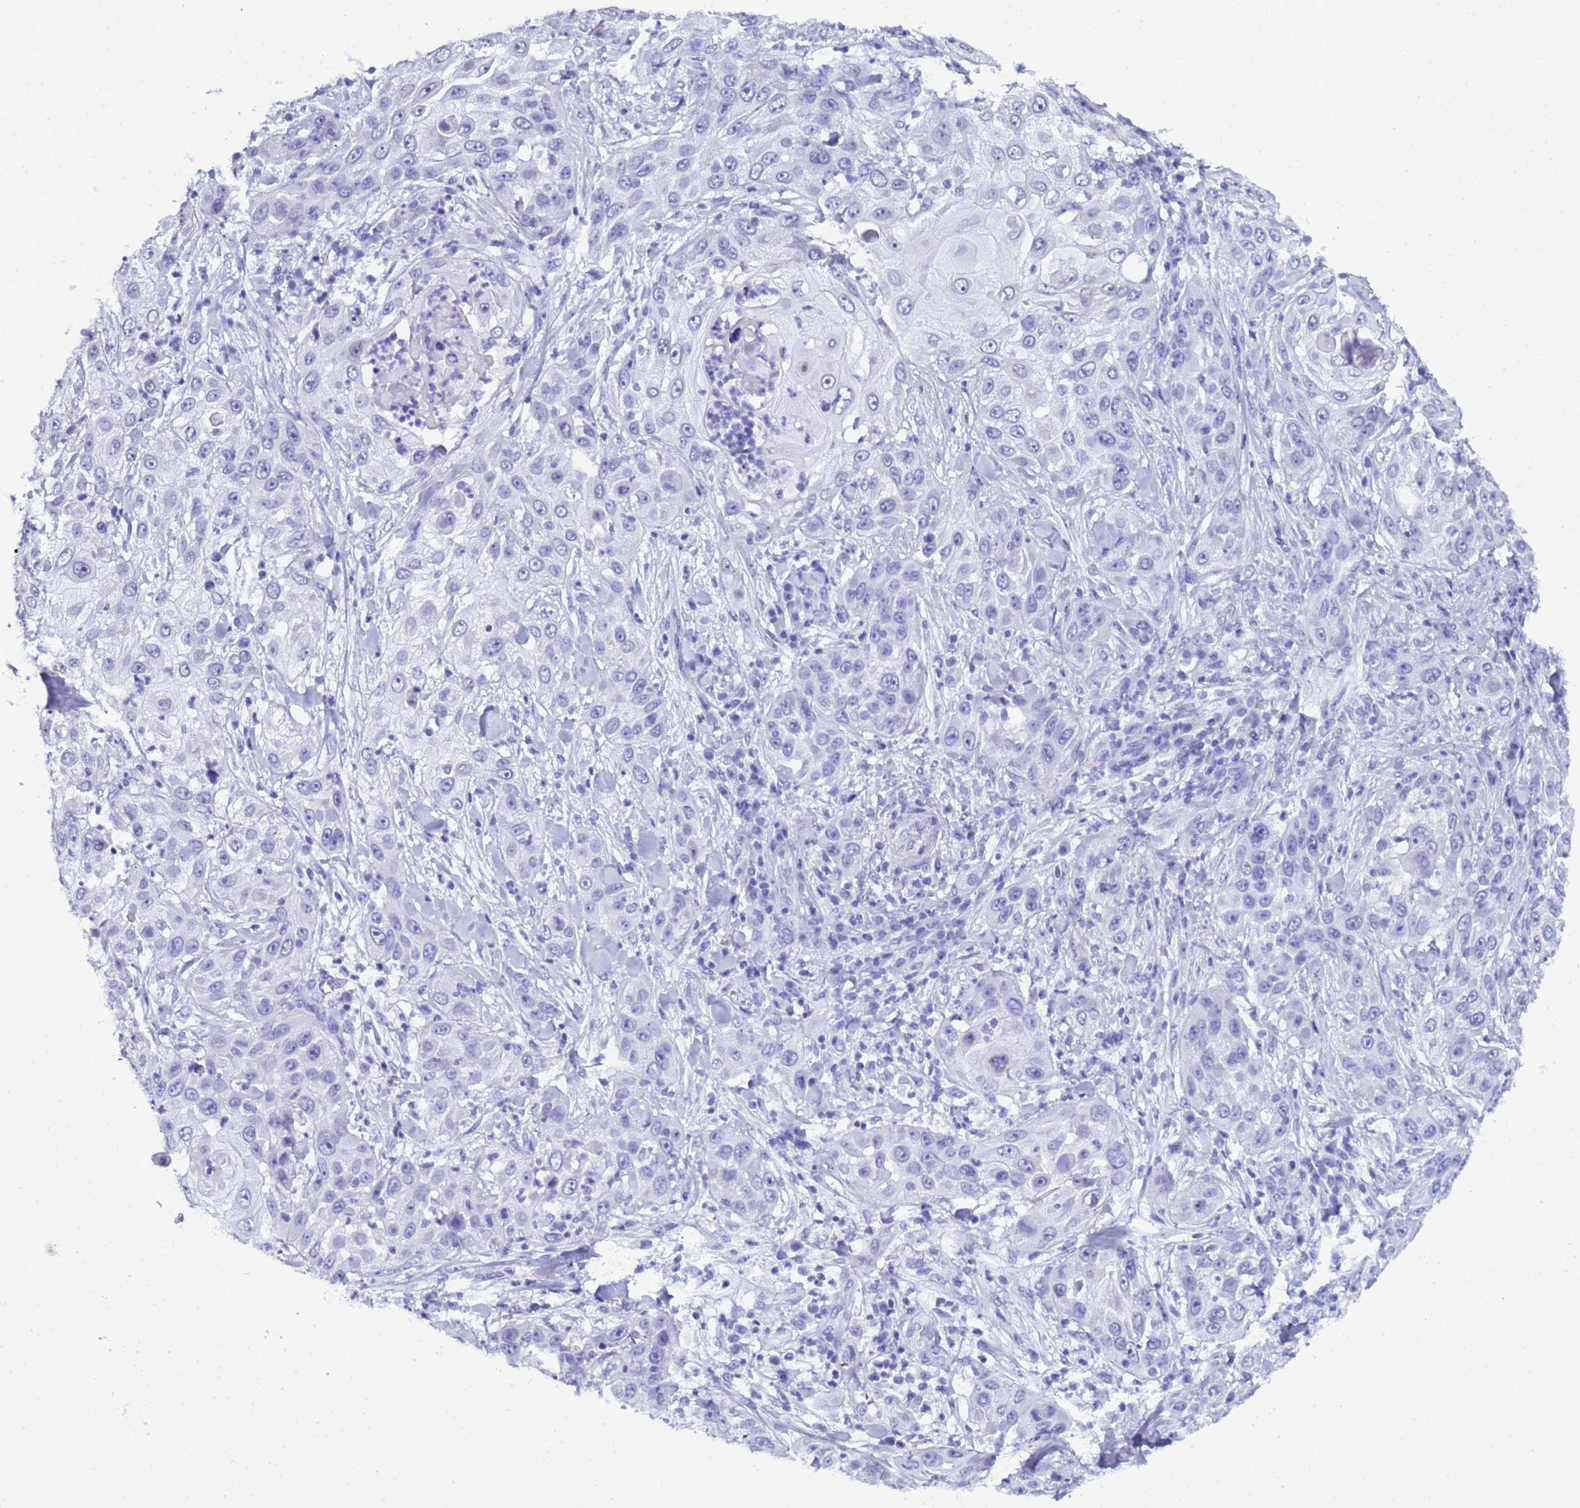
{"staining": {"intensity": "negative", "quantity": "none", "location": "none"}, "tissue": "skin cancer", "cell_type": "Tumor cells", "image_type": "cancer", "snomed": [{"axis": "morphology", "description": "Squamous cell carcinoma, NOS"}, {"axis": "topography", "description": "Skin"}], "caption": "Immunohistochemistry (IHC) image of human skin cancer stained for a protein (brown), which displays no expression in tumor cells.", "gene": "CTRC", "patient": {"sex": "female", "age": 44}}